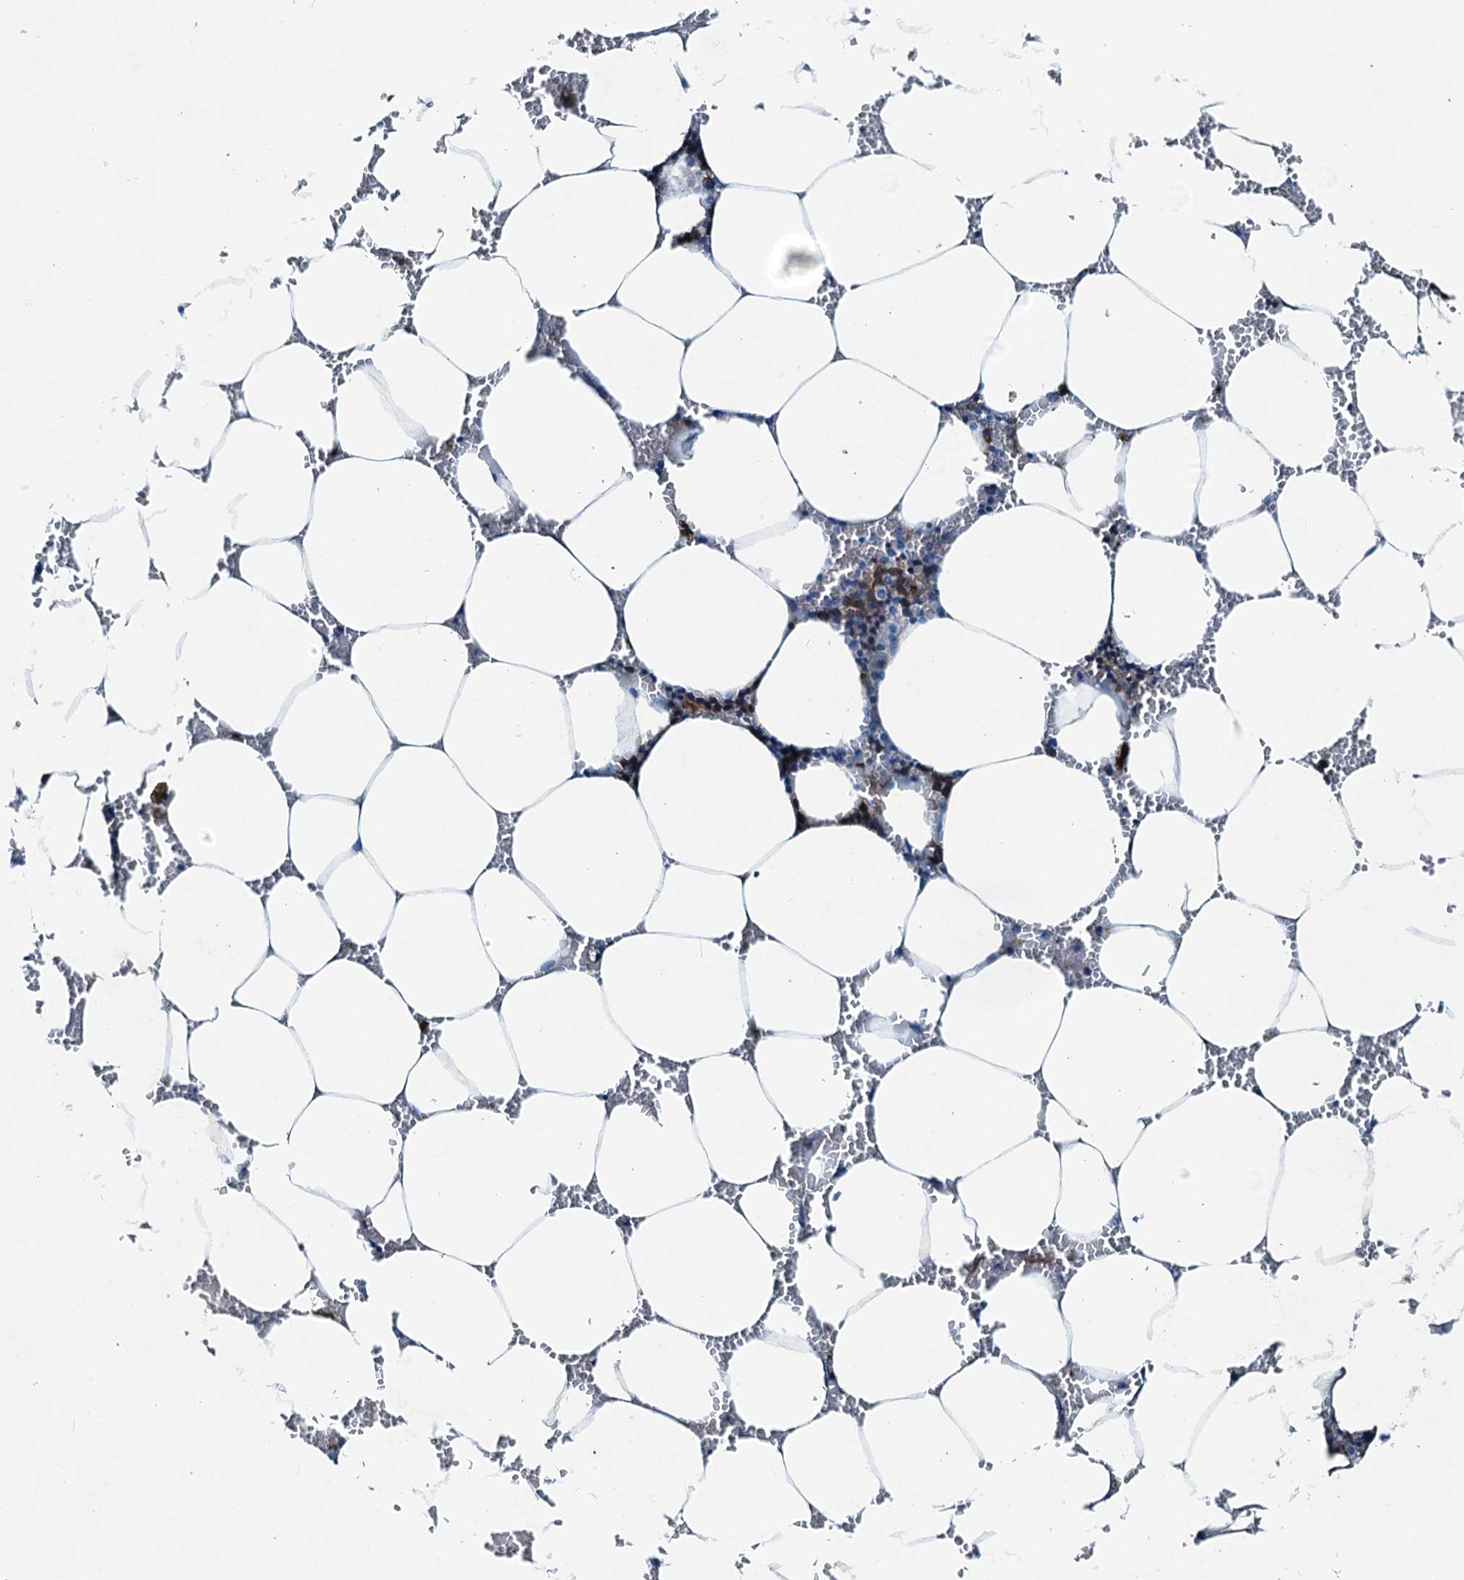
{"staining": {"intensity": "moderate", "quantity": "<25%", "location": "cytoplasmic/membranous"}, "tissue": "bone marrow", "cell_type": "Hematopoietic cells", "image_type": "normal", "snomed": [{"axis": "morphology", "description": "Normal tissue, NOS"}, {"axis": "topography", "description": "Bone marrow"}], "caption": "Human bone marrow stained for a protein (brown) demonstrates moderate cytoplasmic/membranous positive positivity in about <25% of hematopoietic cells.", "gene": "RAB3IL1", "patient": {"sex": "male", "age": 70}}